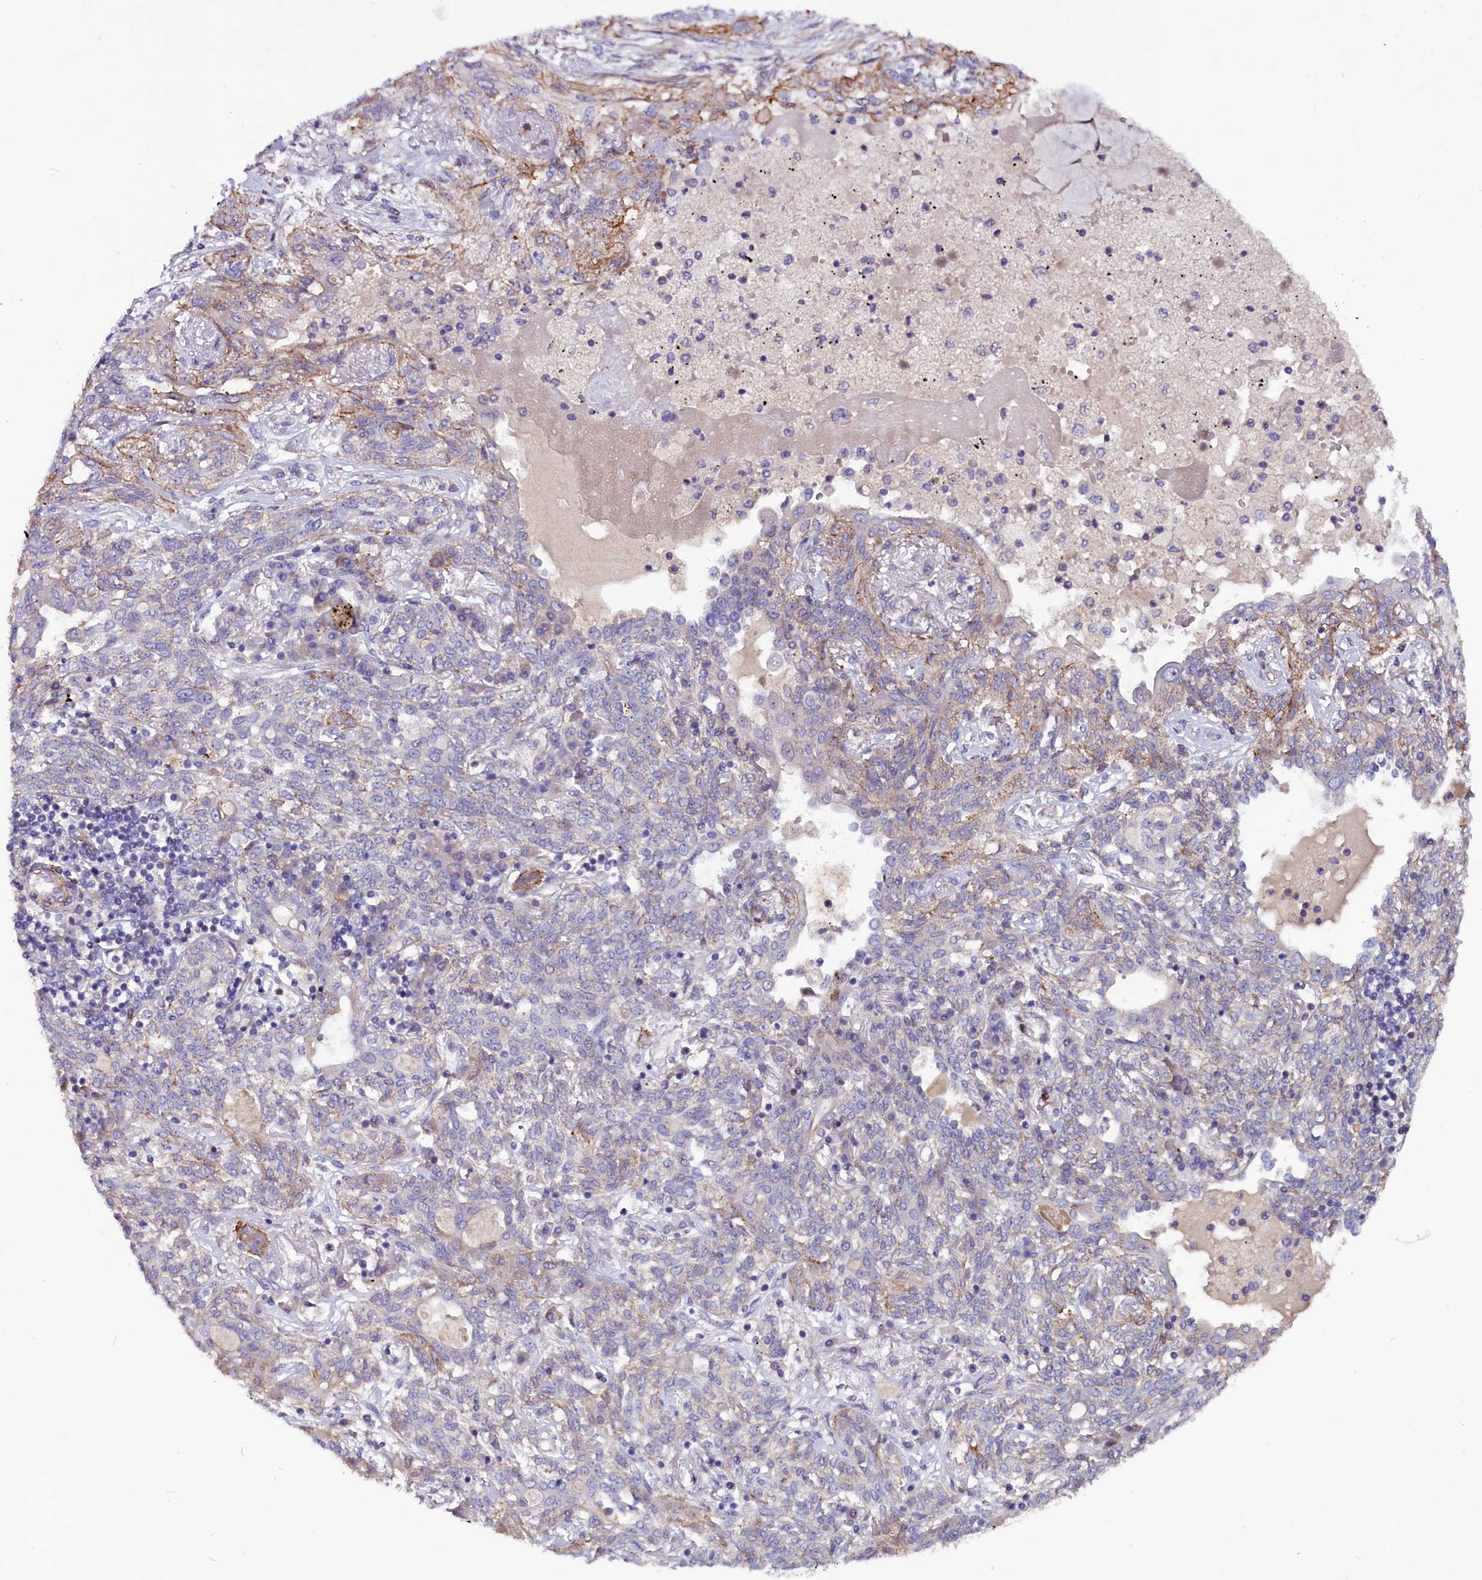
{"staining": {"intensity": "weak", "quantity": "<25%", "location": "cytoplasmic/membranous"}, "tissue": "lung cancer", "cell_type": "Tumor cells", "image_type": "cancer", "snomed": [{"axis": "morphology", "description": "Squamous cell carcinoma, NOS"}, {"axis": "topography", "description": "Lung"}], "caption": "There is no significant positivity in tumor cells of lung cancer (squamous cell carcinoma).", "gene": "ZNF749", "patient": {"sex": "female", "age": 70}}